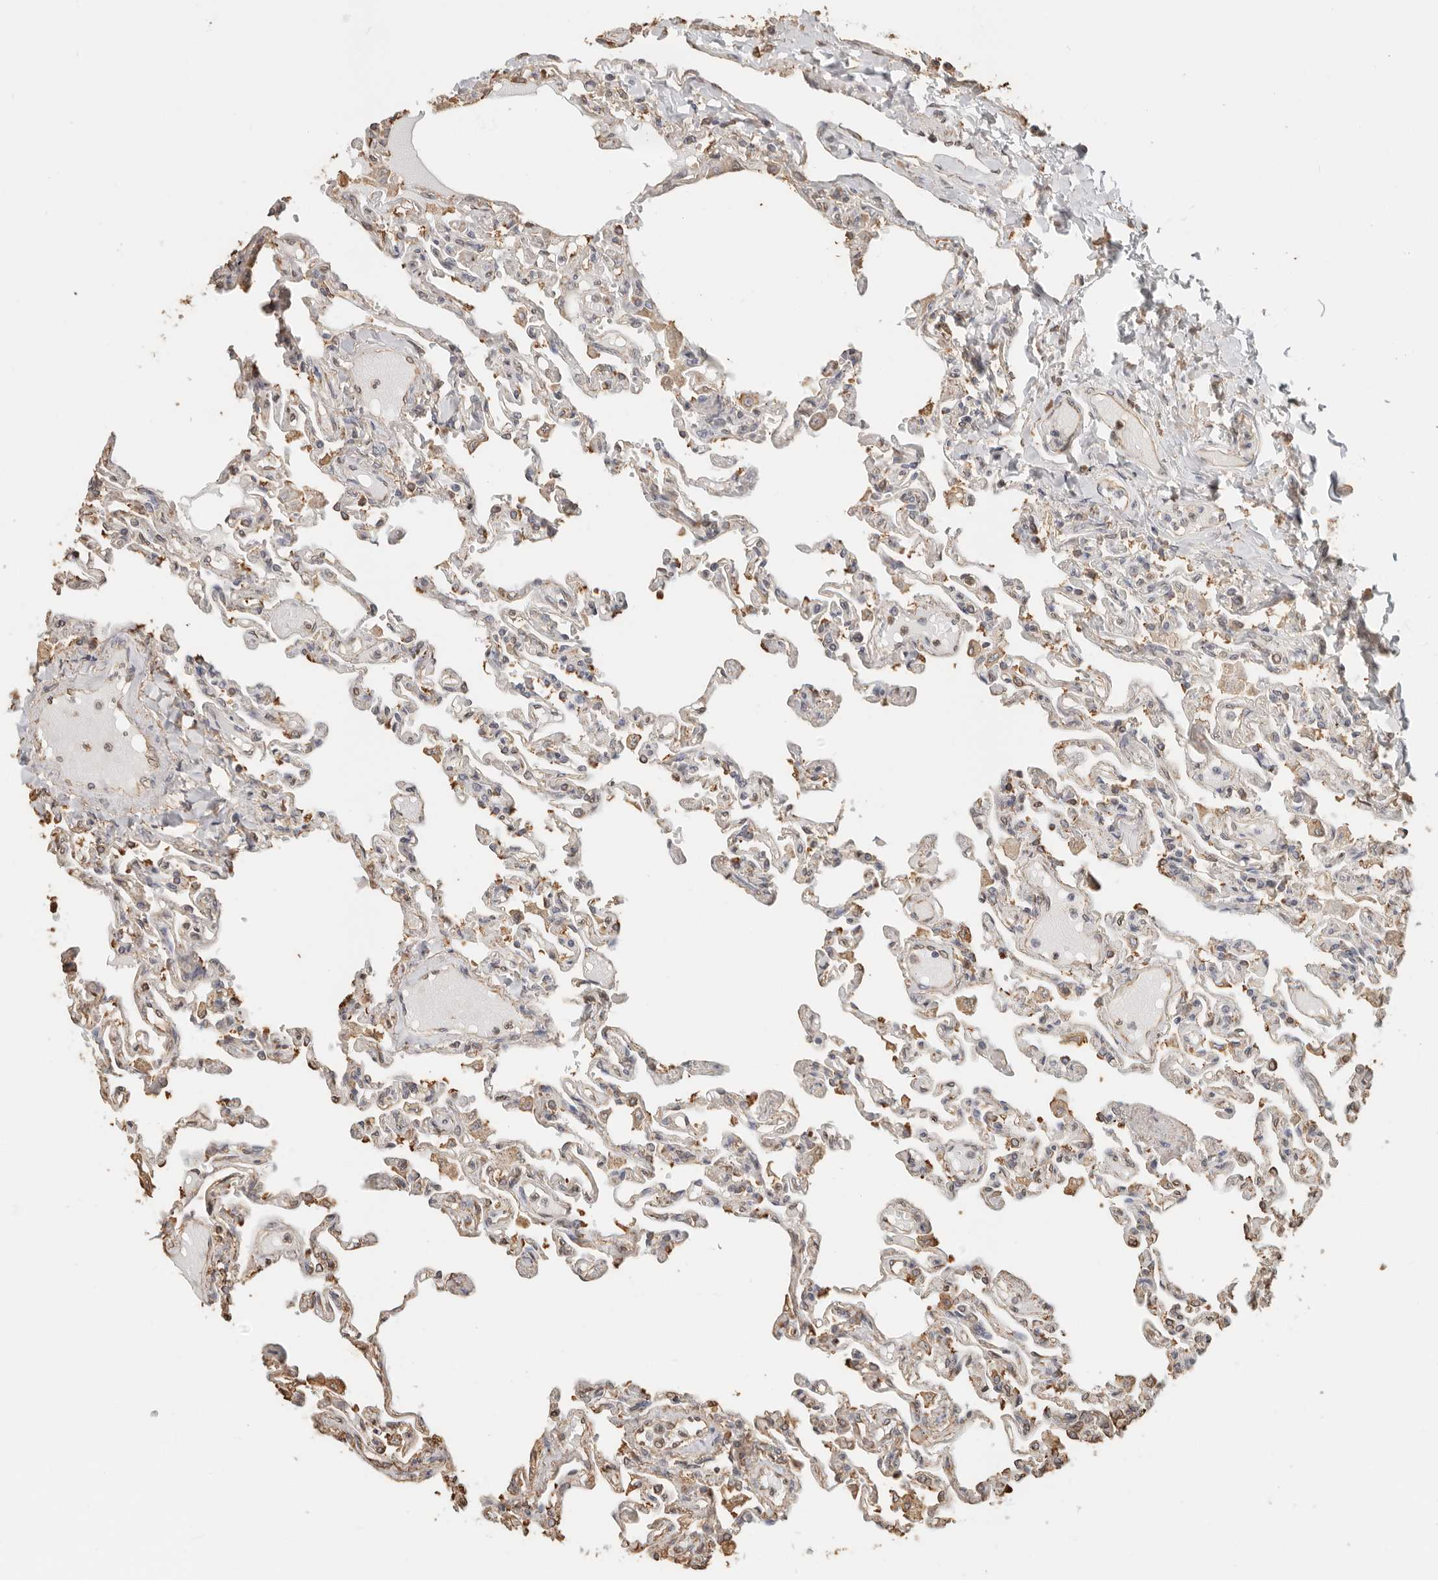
{"staining": {"intensity": "moderate", "quantity": "25%-75%", "location": "cytoplasmic/membranous"}, "tissue": "lung", "cell_type": "Alveolar cells", "image_type": "normal", "snomed": [{"axis": "morphology", "description": "Normal tissue, NOS"}, {"axis": "topography", "description": "Lung"}], "caption": "This image displays unremarkable lung stained with immunohistochemistry to label a protein in brown. The cytoplasmic/membranous of alveolar cells show moderate positivity for the protein. Nuclei are counter-stained blue.", "gene": "ARHGEF10L", "patient": {"sex": "male", "age": 21}}